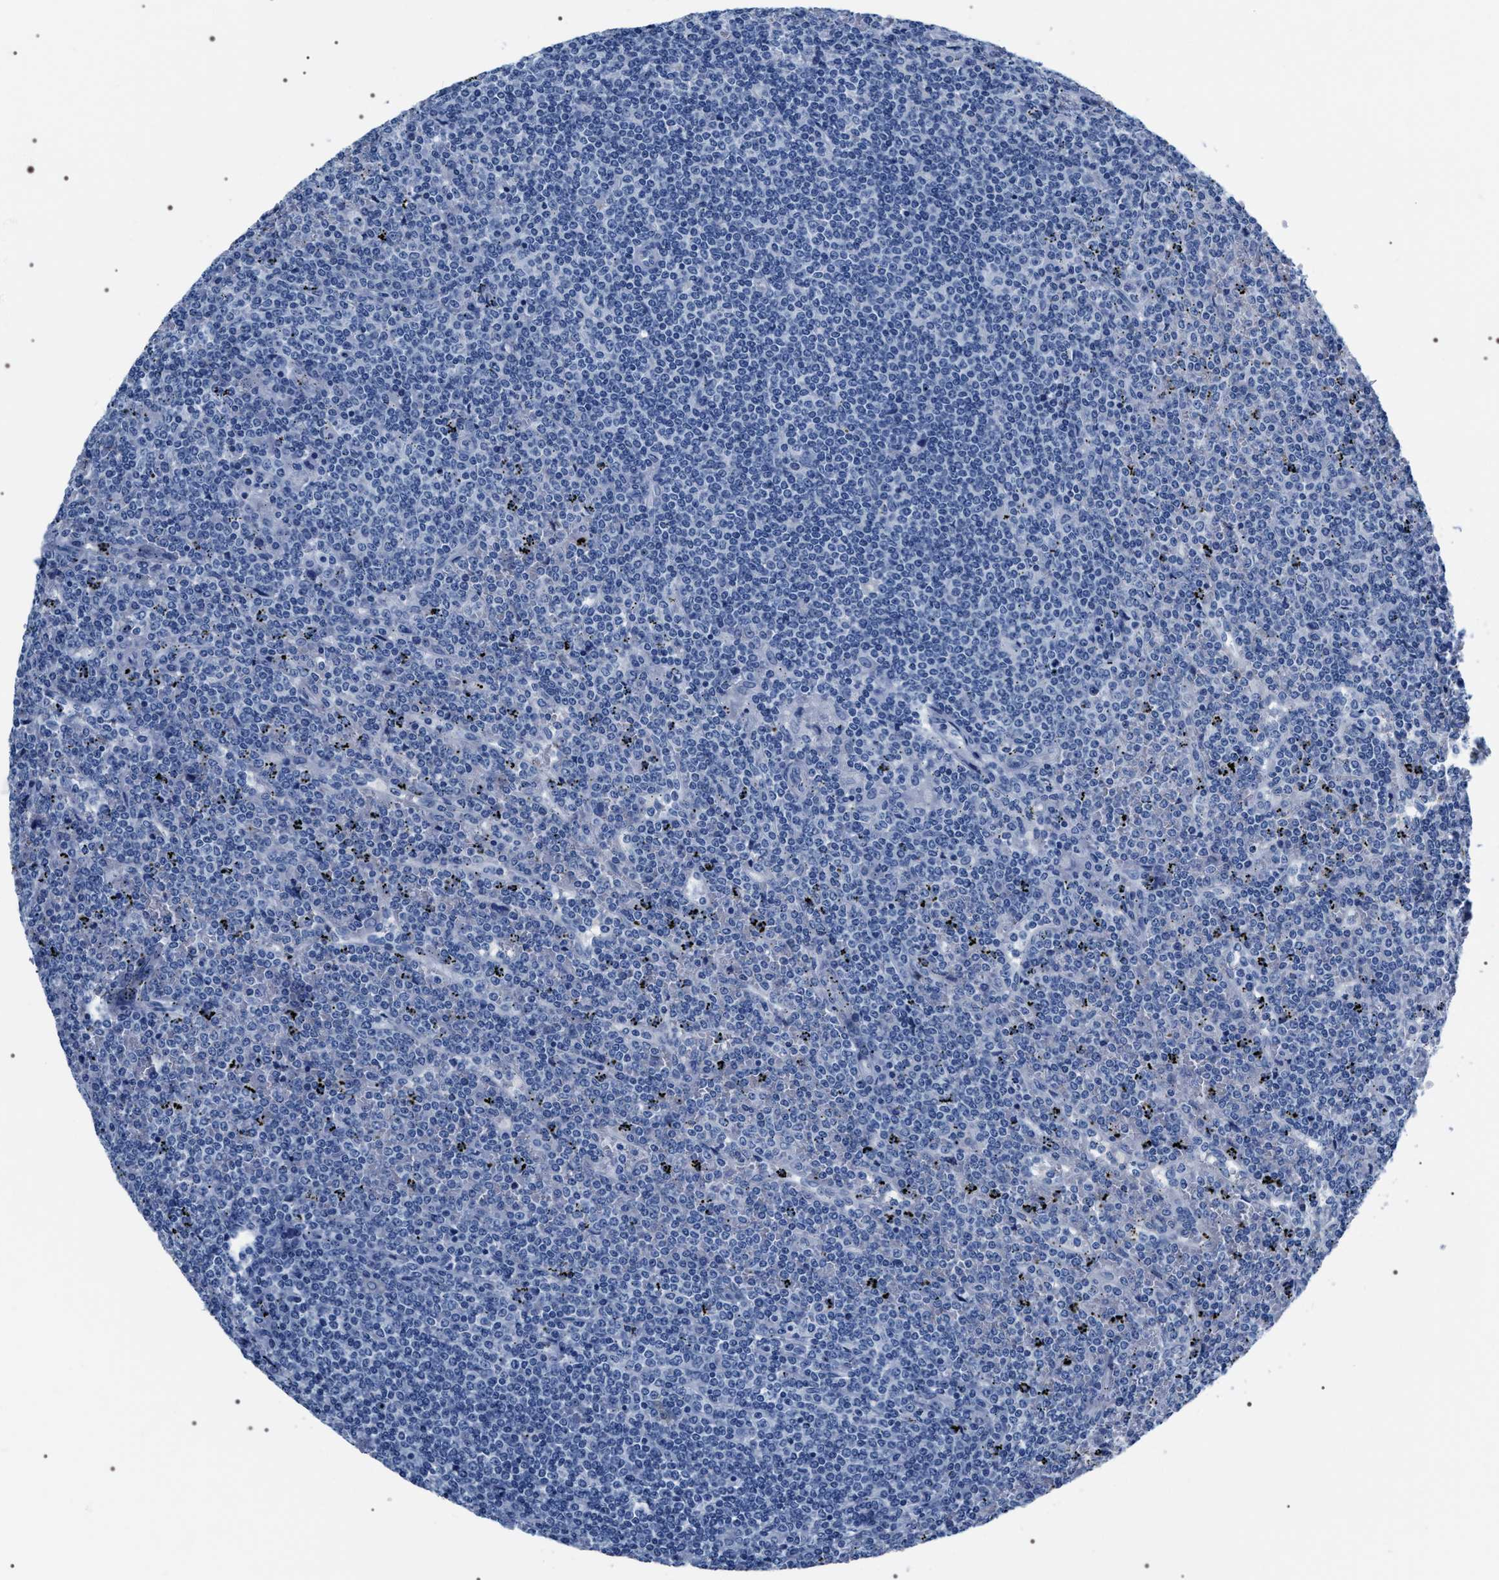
{"staining": {"intensity": "negative", "quantity": "none", "location": "none"}, "tissue": "lymphoma", "cell_type": "Tumor cells", "image_type": "cancer", "snomed": [{"axis": "morphology", "description": "Malignant lymphoma, non-Hodgkin's type, Low grade"}, {"axis": "topography", "description": "Spleen"}], "caption": "DAB (3,3'-diaminobenzidine) immunohistochemical staining of low-grade malignant lymphoma, non-Hodgkin's type shows no significant positivity in tumor cells. The staining was performed using DAB (3,3'-diaminobenzidine) to visualize the protein expression in brown, while the nuclei were stained in blue with hematoxylin (Magnification: 20x).", "gene": "ADH4", "patient": {"sex": "female", "age": 19}}